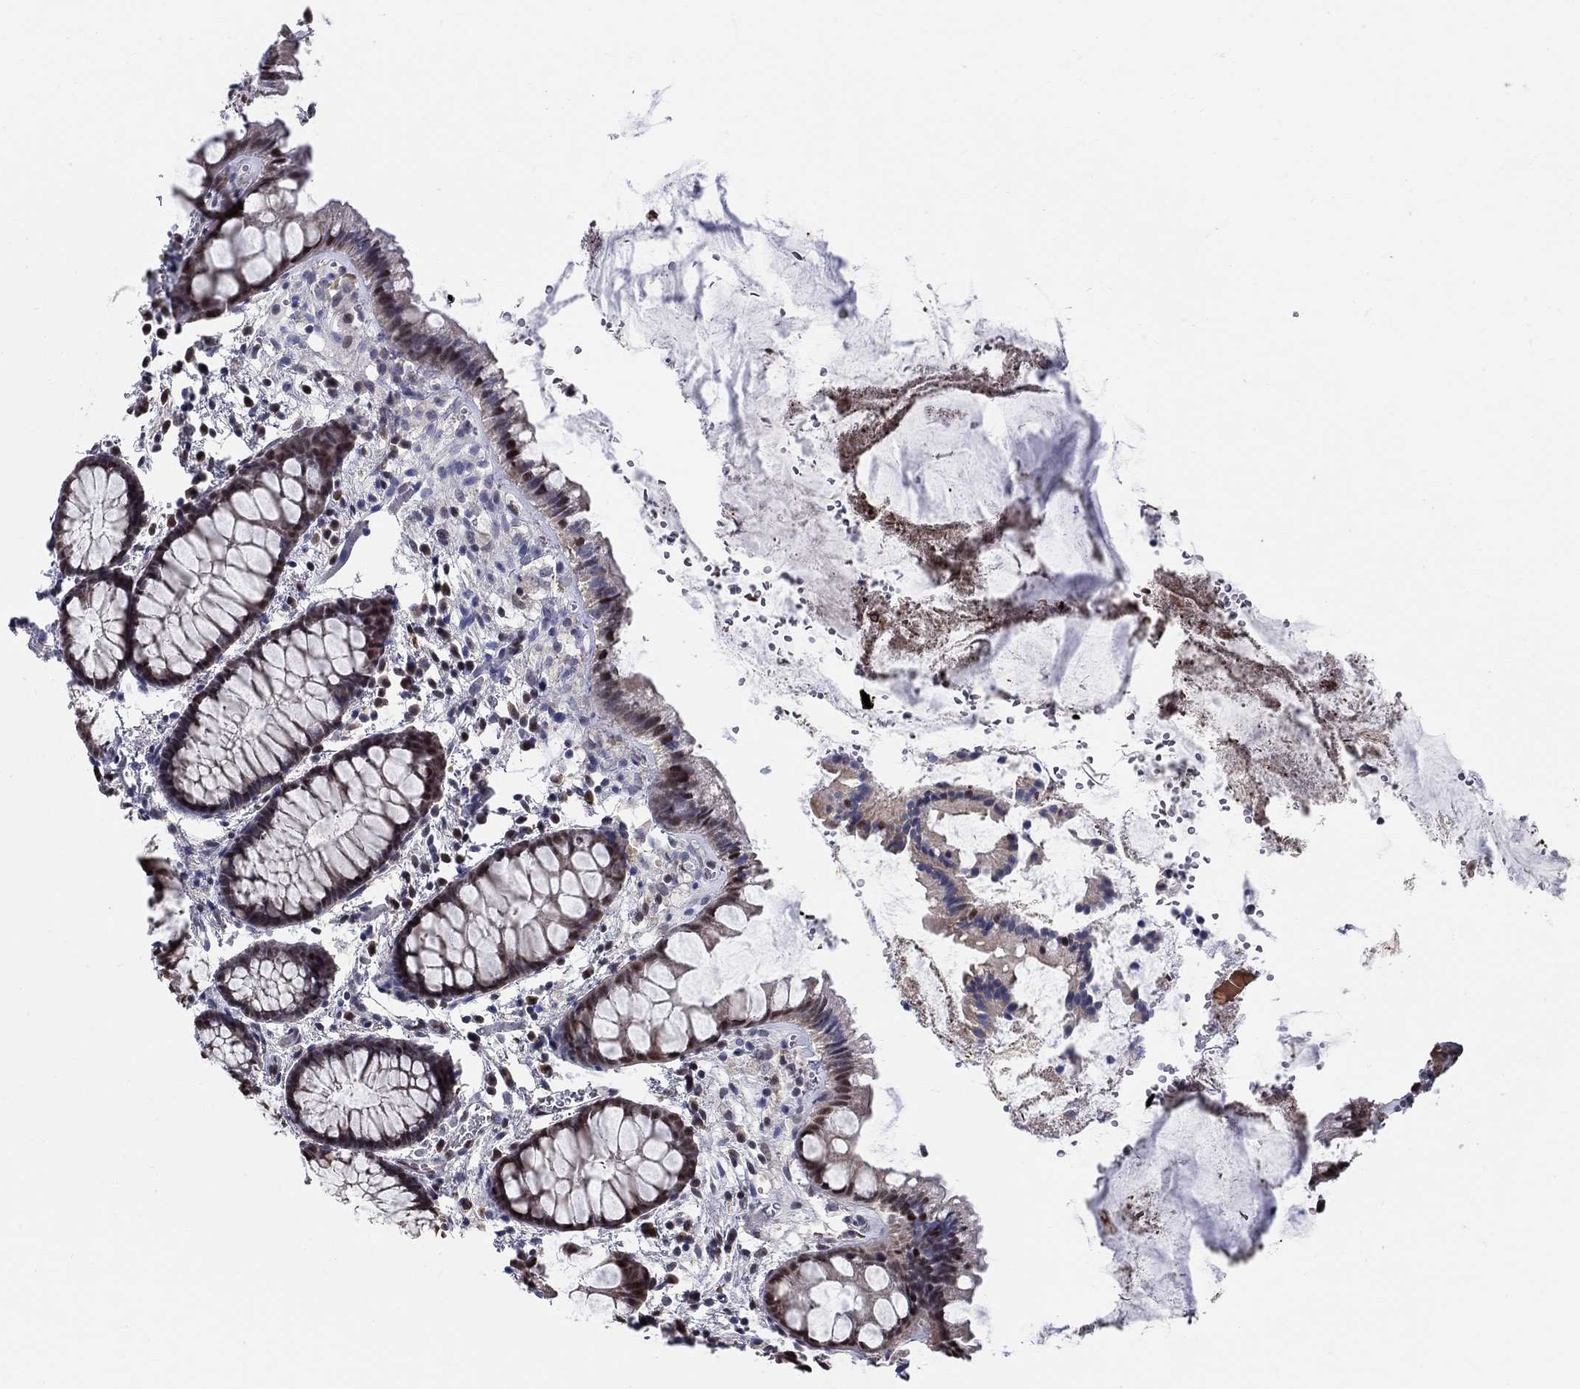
{"staining": {"intensity": "strong", "quantity": "25%-75%", "location": "nuclear"}, "tissue": "rectum", "cell_type": "Glandular cells", "image_type": "normal", "snomed": [{"axis": "morphology", "description": "Normal tissue, NOS"}, {"axis": "topography", "description": "Rectum"}], "caption": "Immunohistochemistry (IHC) micrograph of normal rectum: rectum stained using IHC reveals high levels of strong protein expression localized specifically in the nuclear of glandular cells, appearing as a nuclear brown color.", "gene": "C16orf46", "patient": {"sex": "female", "age": 62}}